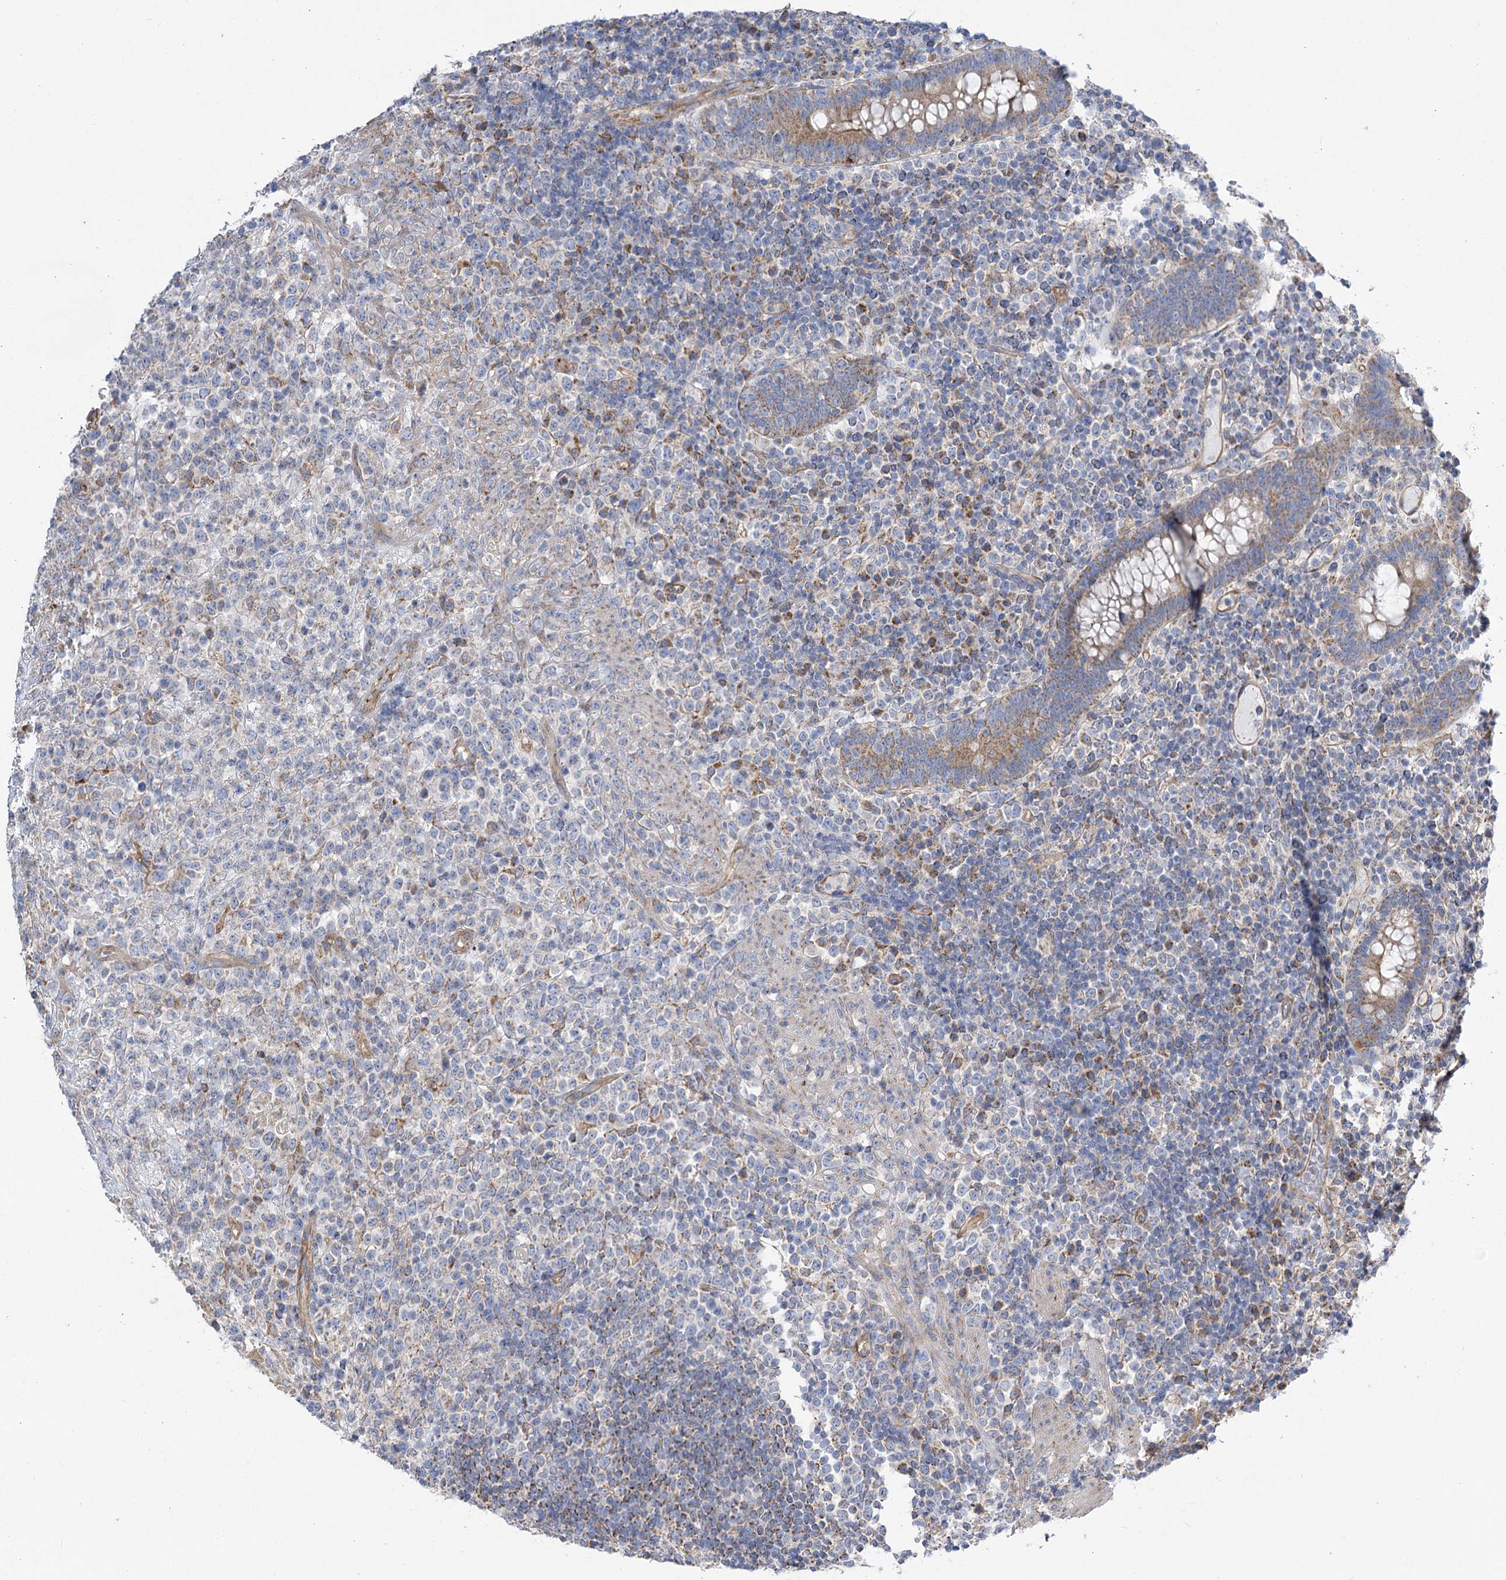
{"staining": {"intensity": "negative", "quantity": "none", "location": "none"}, "tissue": "lymphoma", "cell_type": "Tumor cells", "image_type": "cancer", "snomed": [{"axis": "morphology", "description": "Malignant lymphoma, non-Hodgkin's type, High grade"}, {"axis": "topography", "description": "Colon"}], "caption": "IHC image of human high-grade malignant lymphoma, non-Hodgkin's type stained for a protein (brown), which displays no staining in tumor cells.", "gene": "RMDN2", "patient": {"sex": "female", "age": 53}}